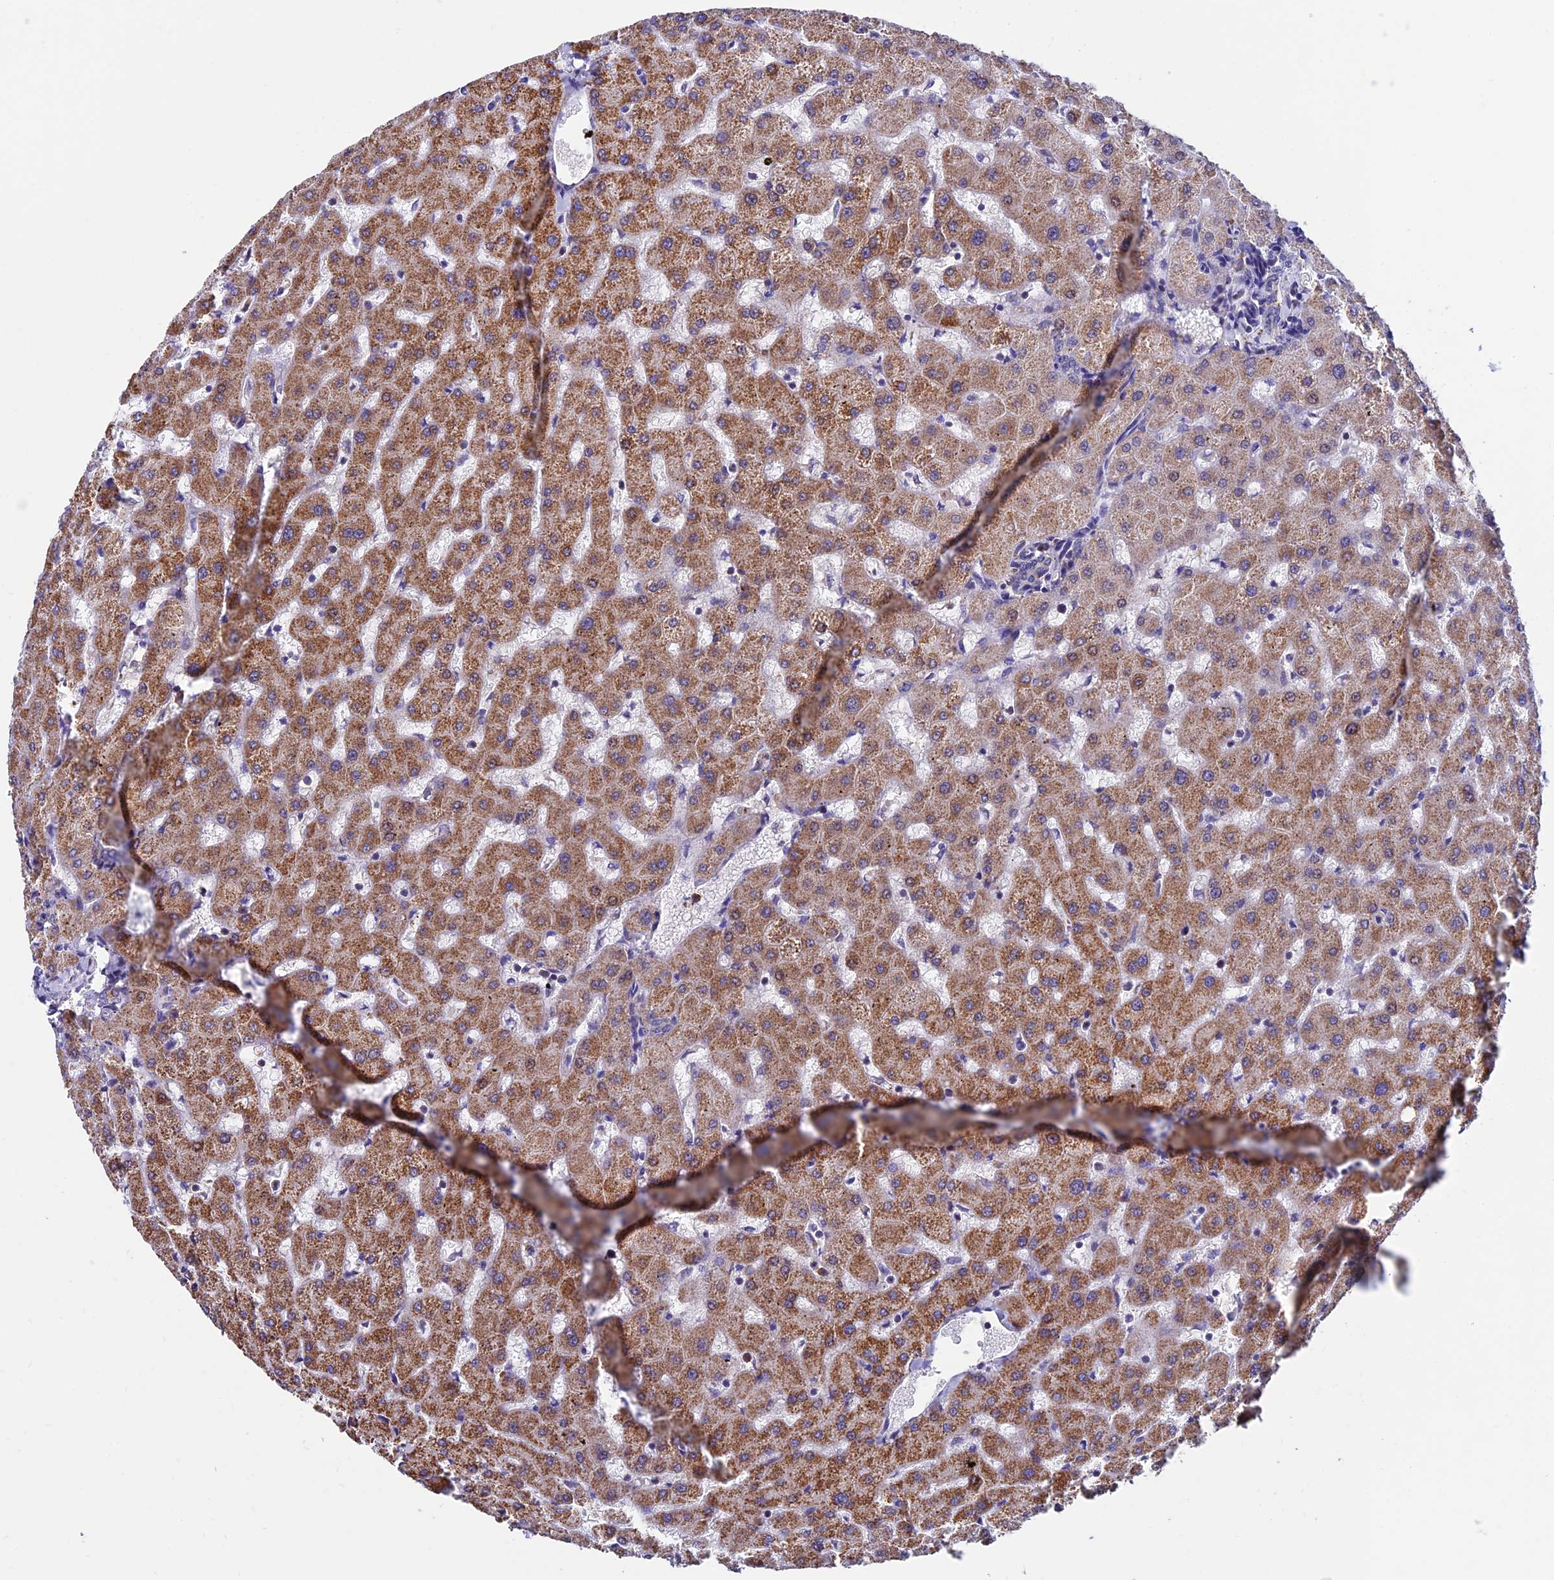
{"staining": {"intensity": "moderate", "quantity": "<25%", "location": "cytoplasmic/membranous"}, "tissue": "liver", "cell_type": "Cholangiocytes", "image_type": "normal", "snomed": [{"axis": "morphology", "description": "Normal tissue, NOS"}, {"axis": "topography", "description": "Liver"}], "caption": "Brown immunohistochemical staining in benign liver reveals moderate cytoplasmic/membranous staining in approximately <25% of cholangiocytes.", "gene": "SLC9A5", "patient": {"sex": "female", "age": 63}}